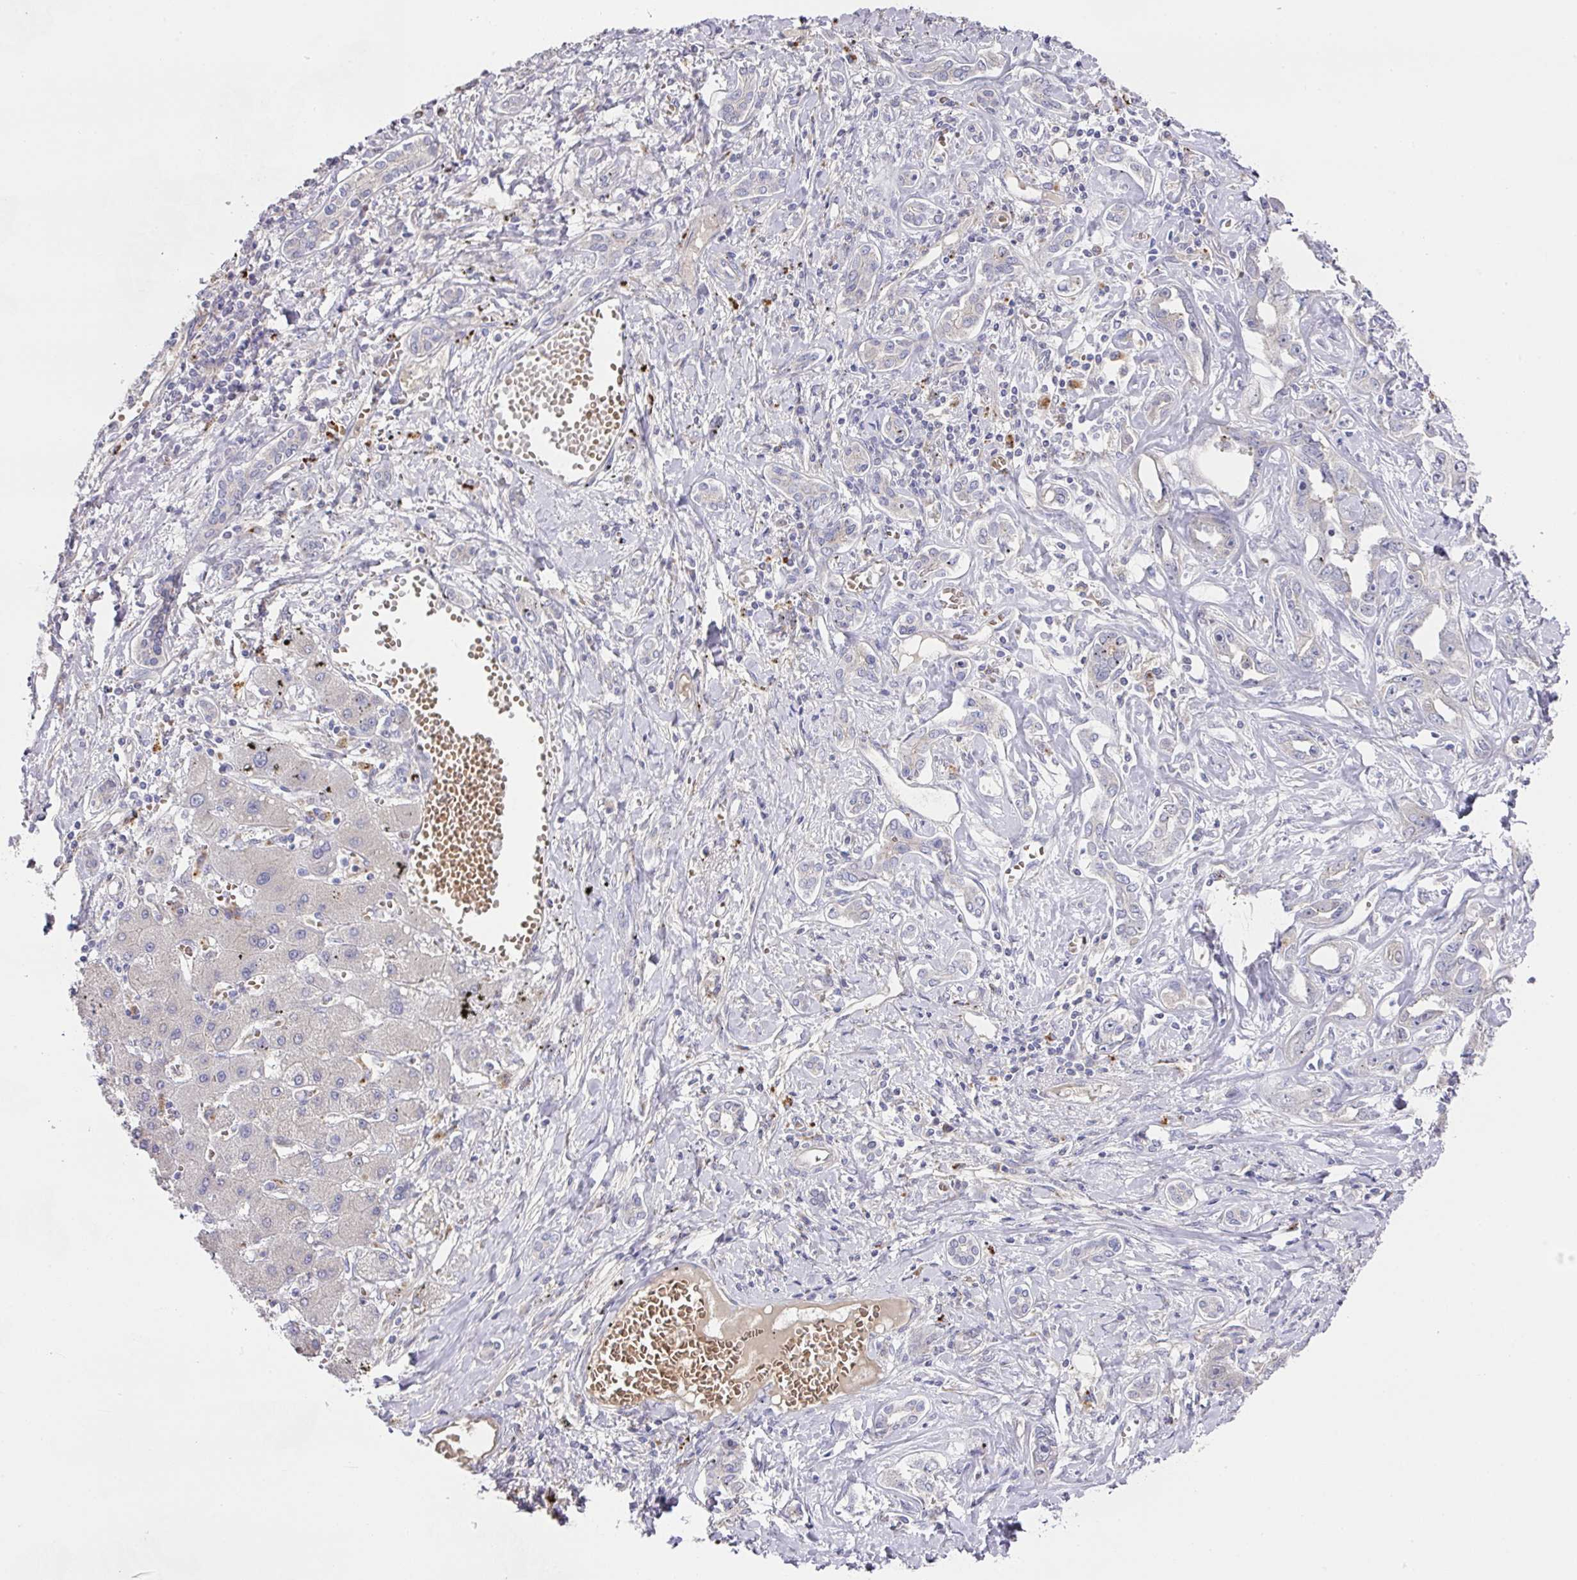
{"staining": {"intensity": "negative", "quantity": "none", "location": "none"}, "tissue": "liver cancer", "cell_type": "Tumor cells", "image_type": "cancer", "snomed": [{"axis": "morphology", "description": "Cholangiocarcinoma"}, {"axis": "topography", "description": "Liver"}], "caption": "The photomicrograph shows no staining of tumor cells in cholangiocarcinoma (liver). (Immunohistochemistry, brightfield microscopy, high magnification).", "gene": "TARM1", "patient": {"sex": "male", "age": 59}}